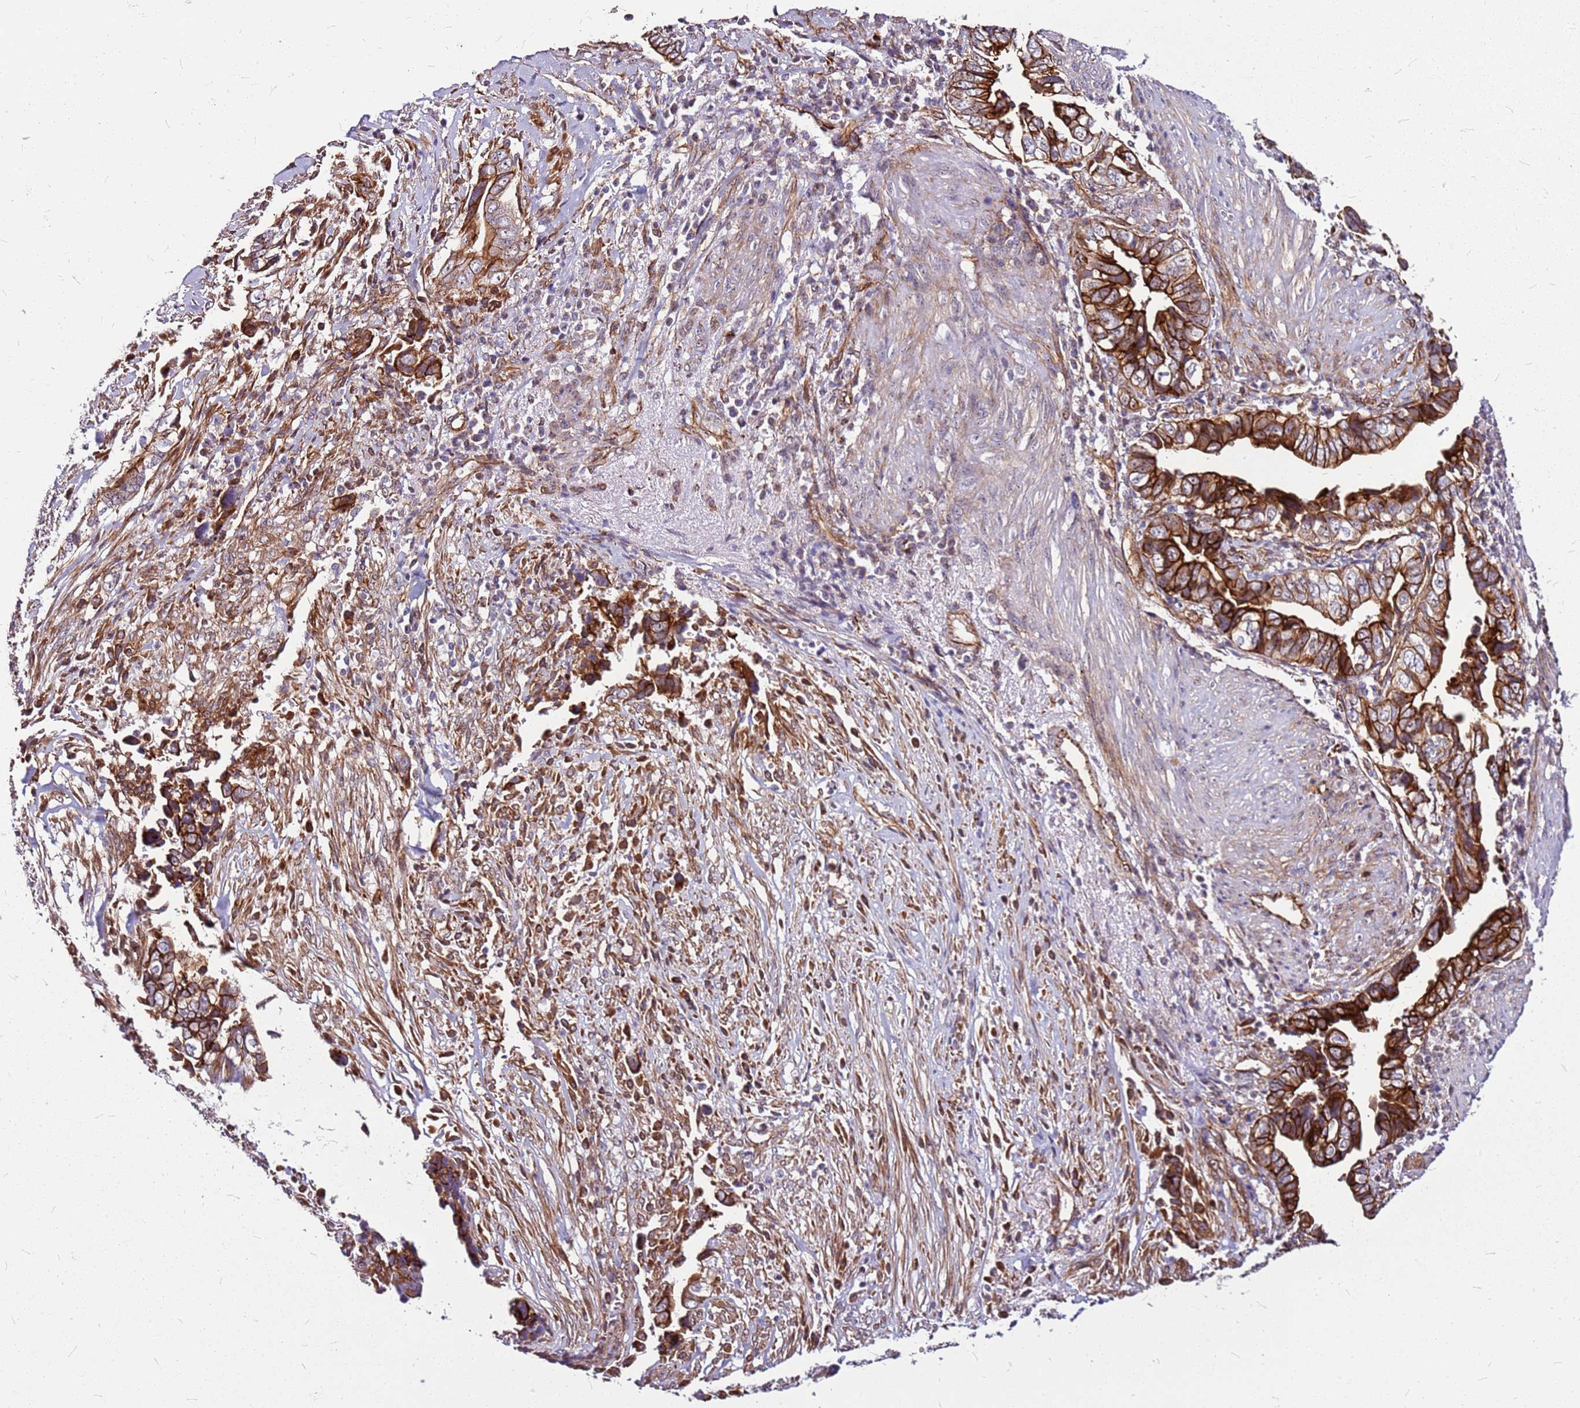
{"staining": {"intensity": "strong", "quantity": ">75%", "location": "cytoplasmic/membranous"}, "tissue": "liver cancer", "cell_type": "Tumor cells", "image_type": "cancer", "snomed": [{"axis": "morphology", "description": "Cholangiocarcinoma"}, {"axis": "topography", "description": "Liver"}], "caption": "Protein expression analysis of human cholangiocarcinoma (liver) reveals strong cytoplasmic/membranous staining in about >75% of tumor cells. The staining was performed using DAB (3,3'-diaminobenzidine) to visualize the protein expression in brown, while the nuclei were stained in blue with hematoxylin (Magnification: 20x).", "gene": "TOPAZ1", "patient": {"sex": "female", "age": 79}}